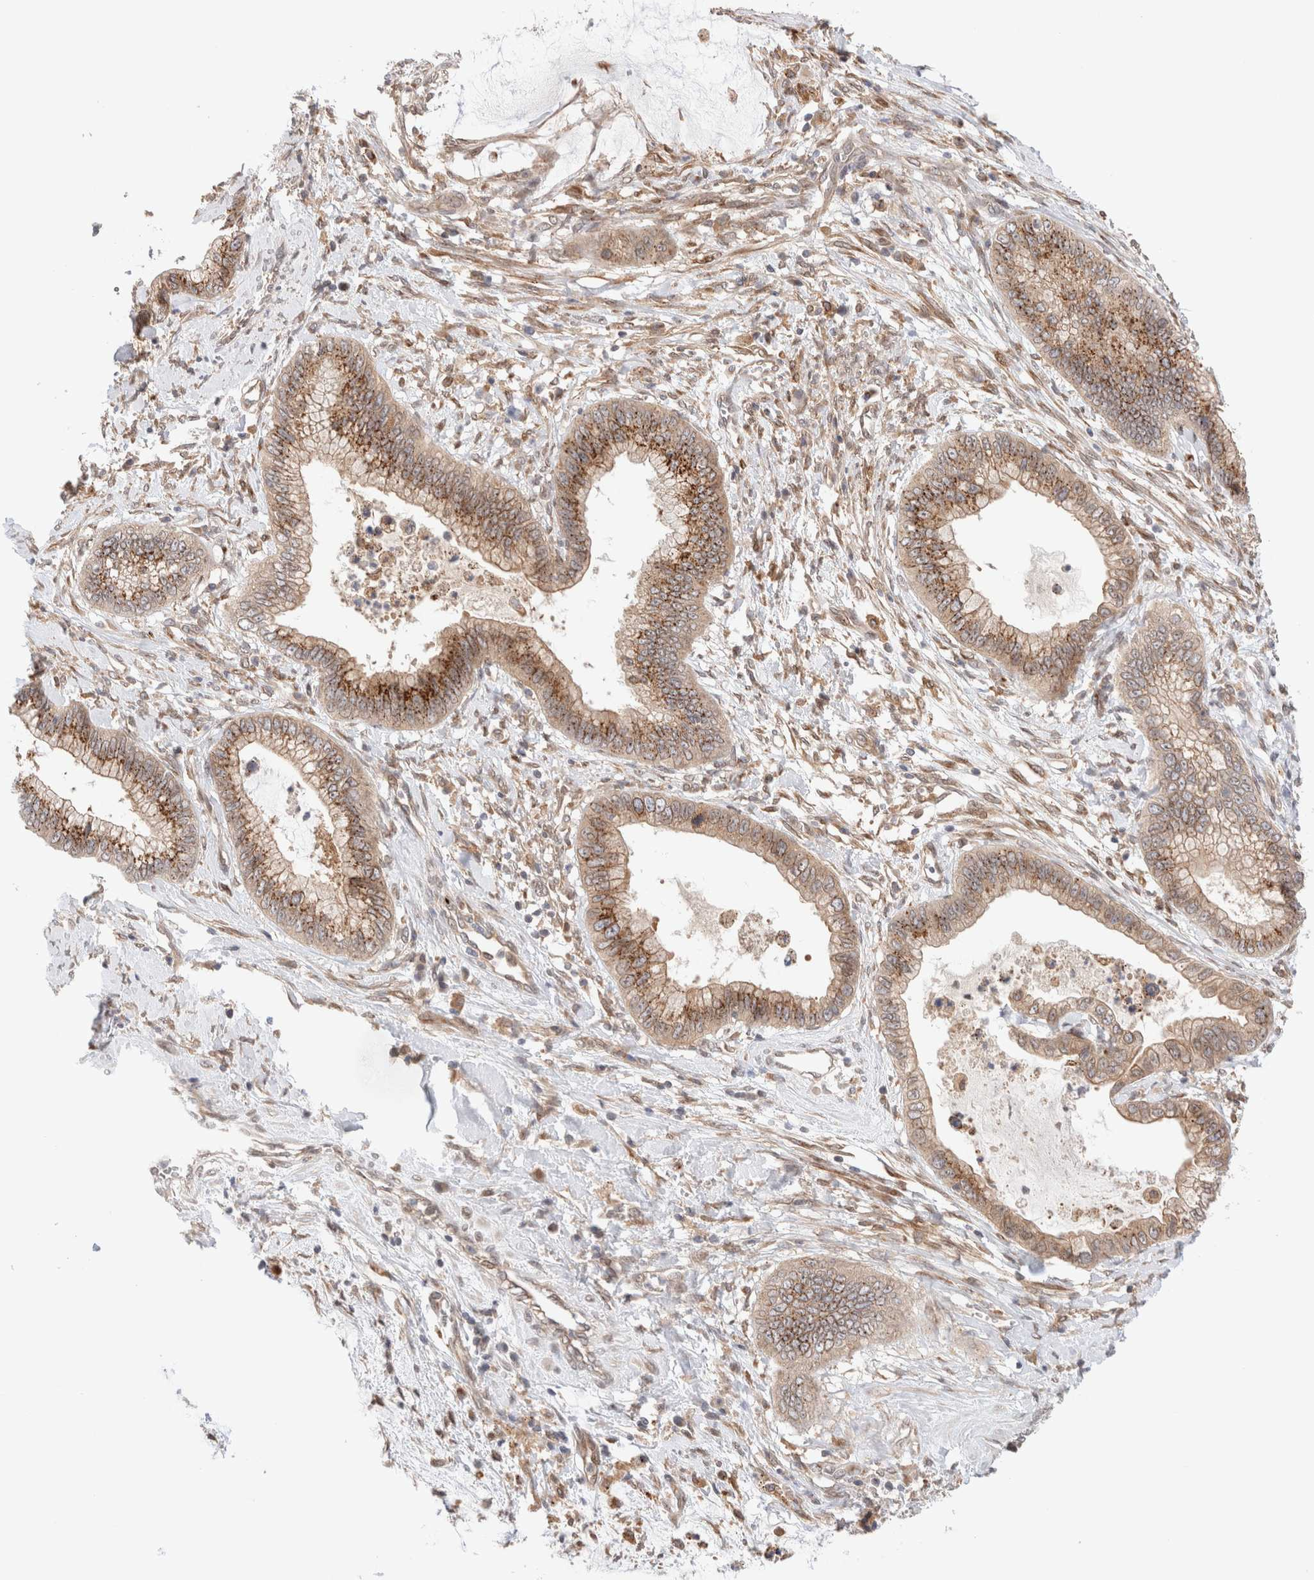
{"staining": {"intensity": "moderate", "quantity": ">75%", "location": "cytoplasmic/membranous"}, "tissue": "cervical cancer", "cell_type": "Tumor cells", "image_type": "cancer", "snomed": [{"axis": "morphology", "description": "Adenocarcinoma, NOS"}, {"axis": "topography", "description": "Cervix"}], "caption": "Human cervical cancer stained with a protein marker reveals moderate staining in tumor cells.", "gene": "GCN1", "patient": {"sex": "female", "age": 44}}